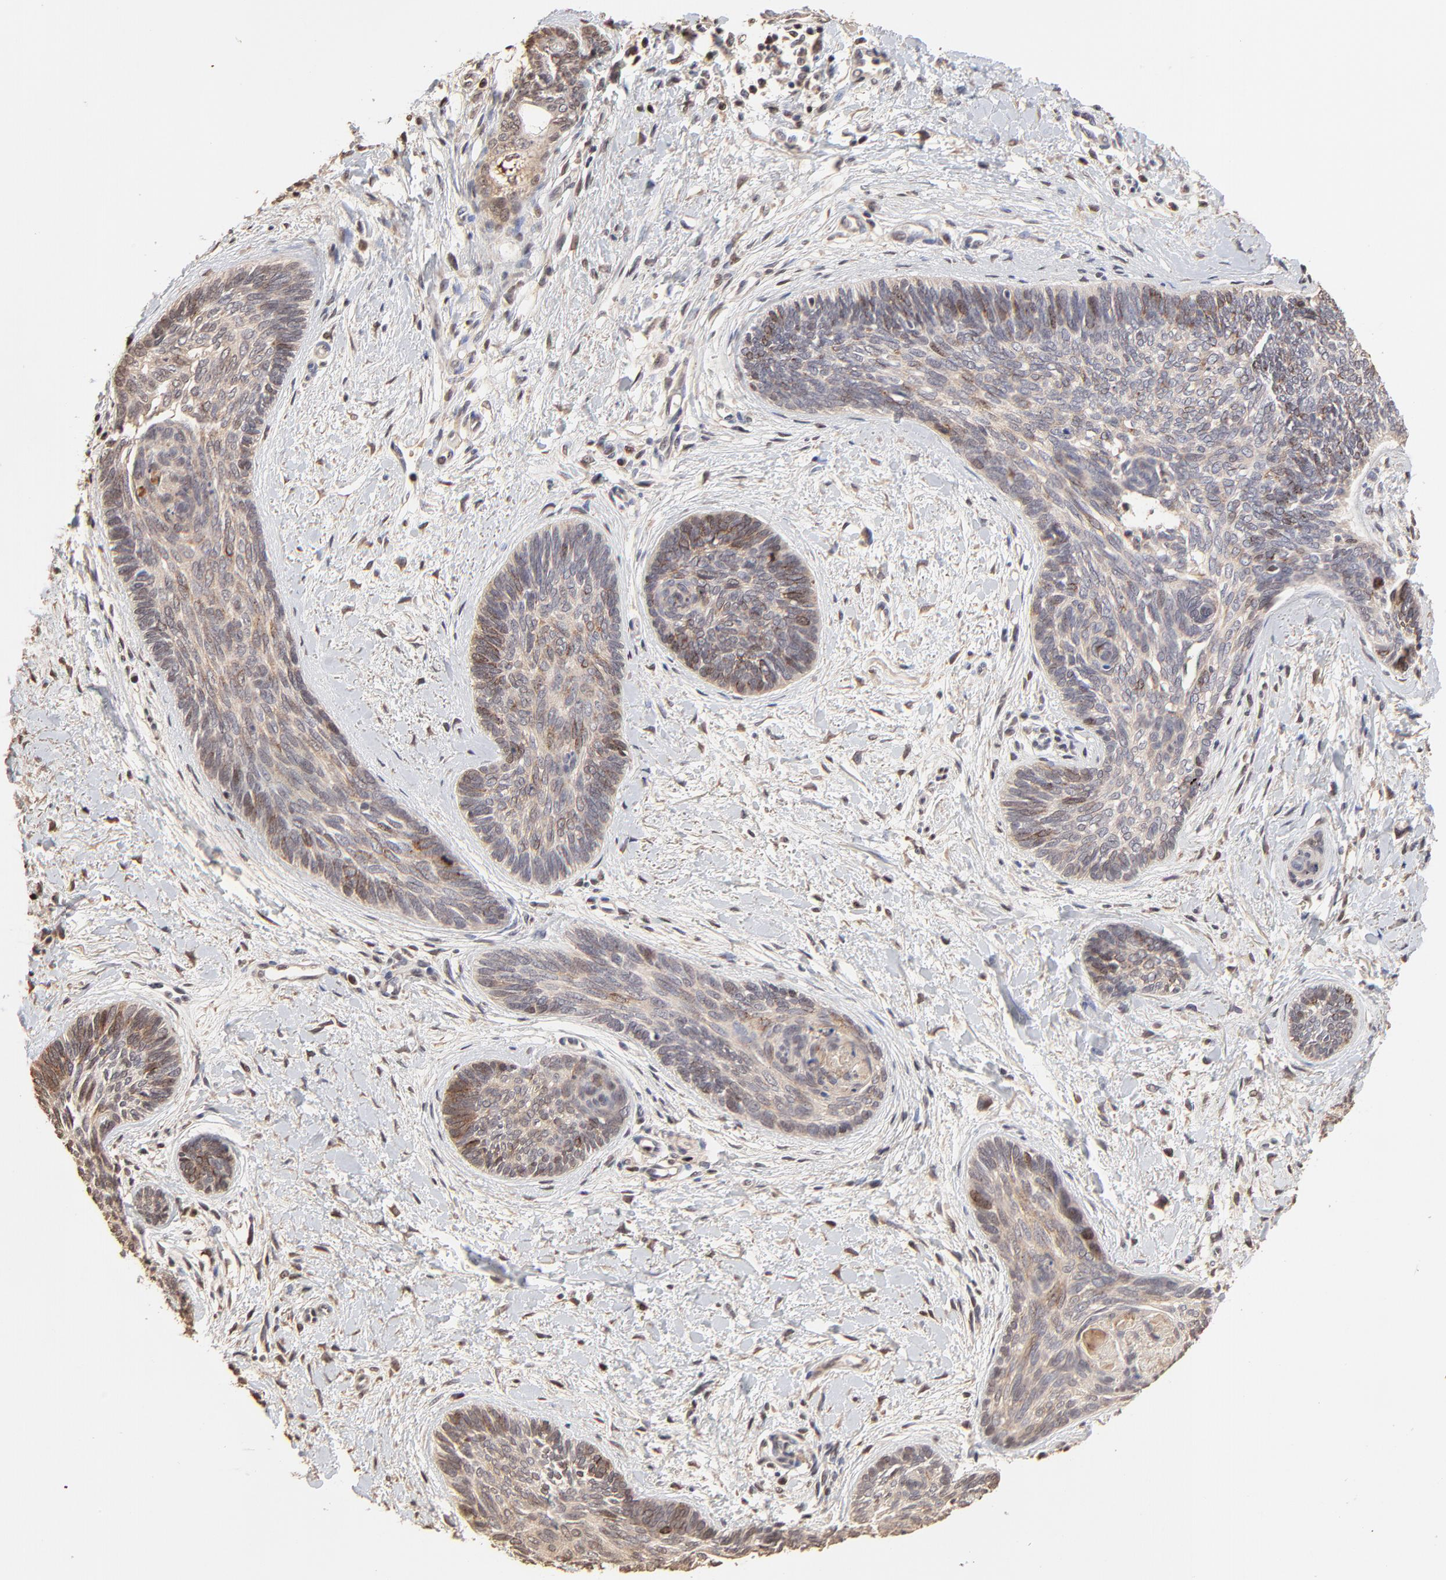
{"staining": {"intensity": "weak", "quantity": "<25%", "location": "nuclear"}, "tissue": "skin cancer", "cell_type": "Tumor cells", "image_type": "cancer", "snomed": [{"axis": "morphology", "description": "Basal cell carcinoma"}, {"axis": "topography", "description": "Skin"}], "caption": "High magnification brightfield microscopy of basal cell carcinoma (skin) stained with DAB (3,3'-diaminobenzidine) (brown) and counterstained with hematoxylin (blue): tumor cells show no significant positivity.", "gene": "BIRC5", "patient": {"sex": "female", "age": 81}}